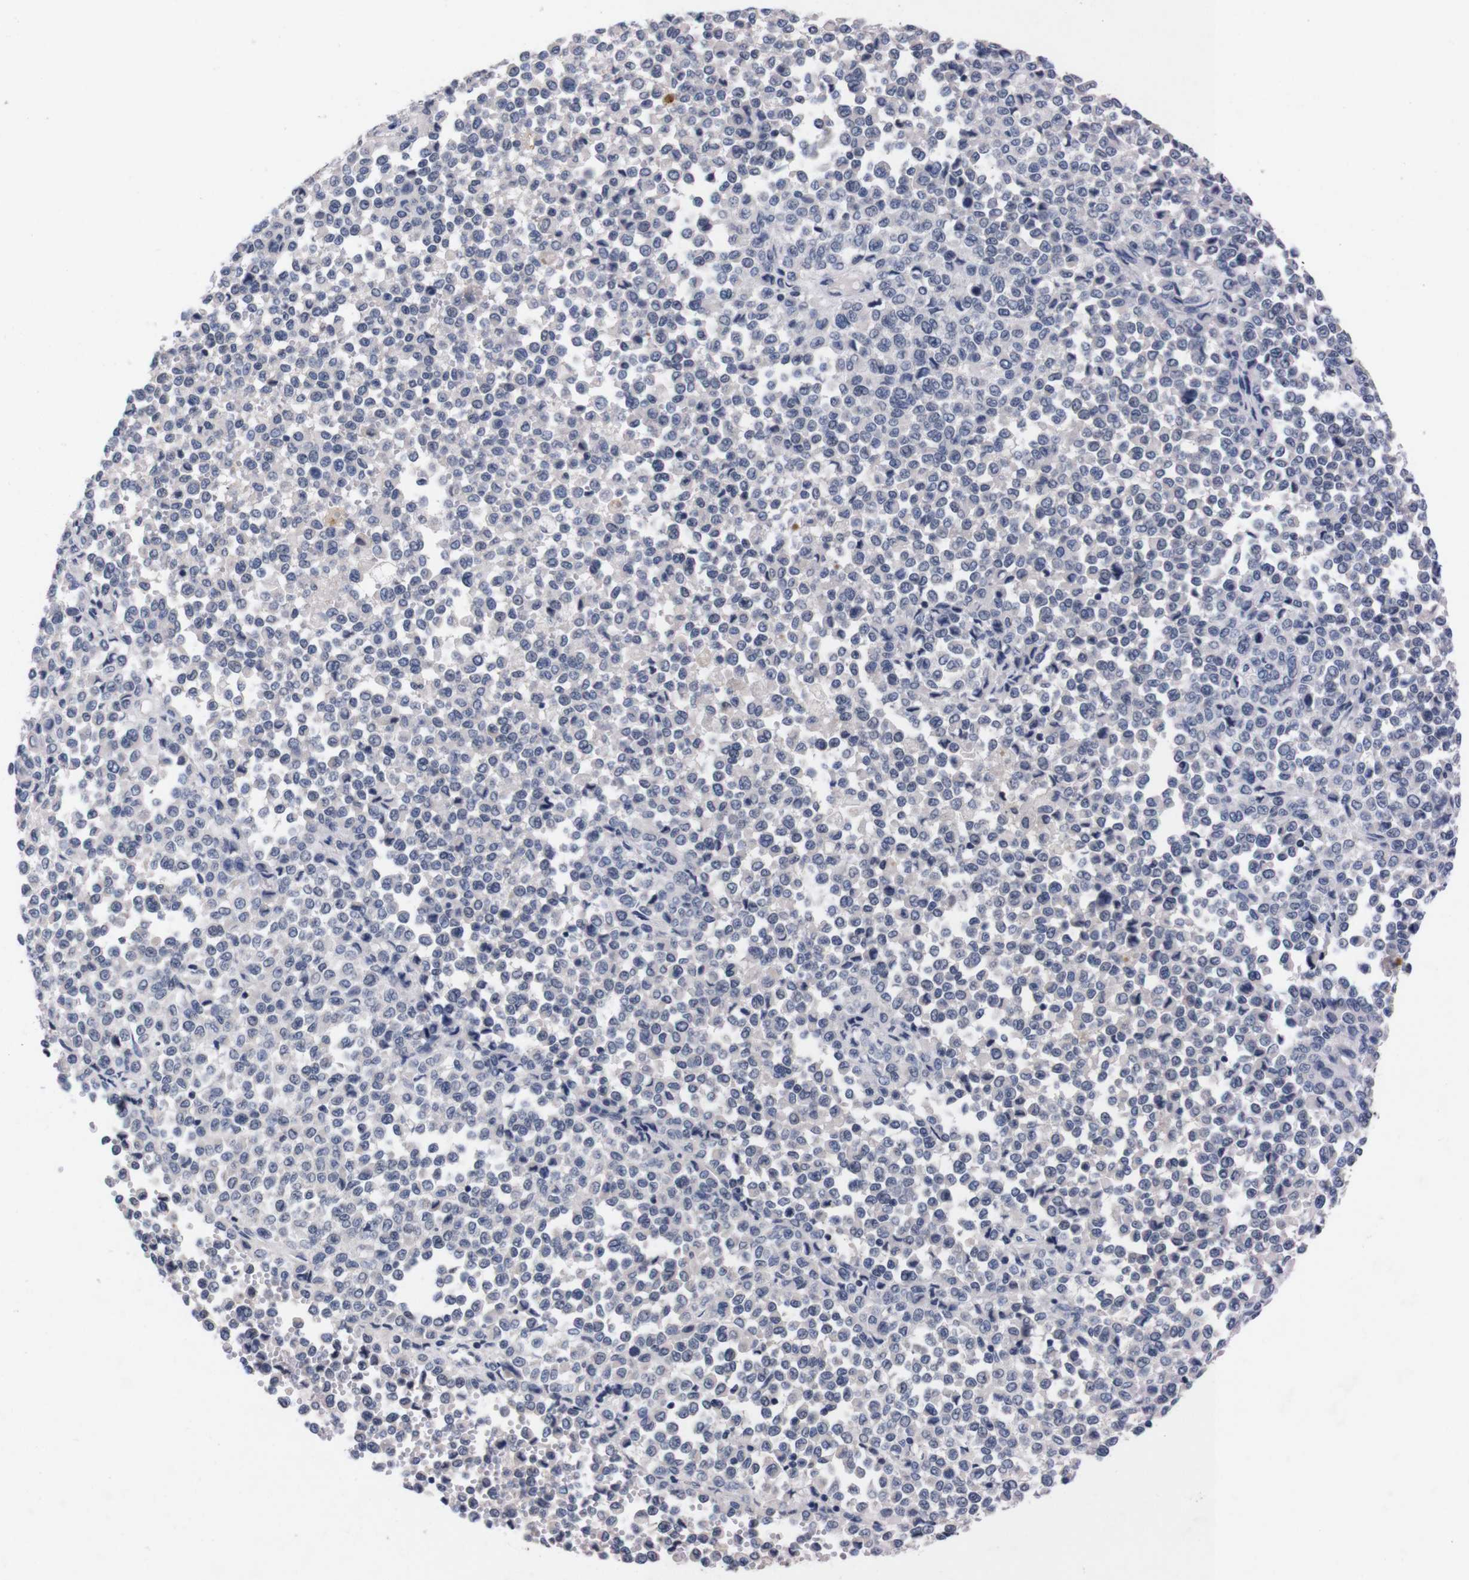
{"staining": {"intensity": "negative", "quantity": "none", "location": "none"}, "tissue": "melanoma", "cell_type": "Tumor cells", "image_type": "cancer", "snomed": [{"axis": "morphology", "description": "Malignant melanoma, Metastatic site"}, {"axis": "topography", "description": "Pancreas"}], "caption": "Immunohistochemistry (IHC) photomicrograph of human melanoma stained for a protein (brown), which shows no staining in tumor cells.", "gene": "TNFRSF21", "patient": {"sex": "female", "age": 30}}